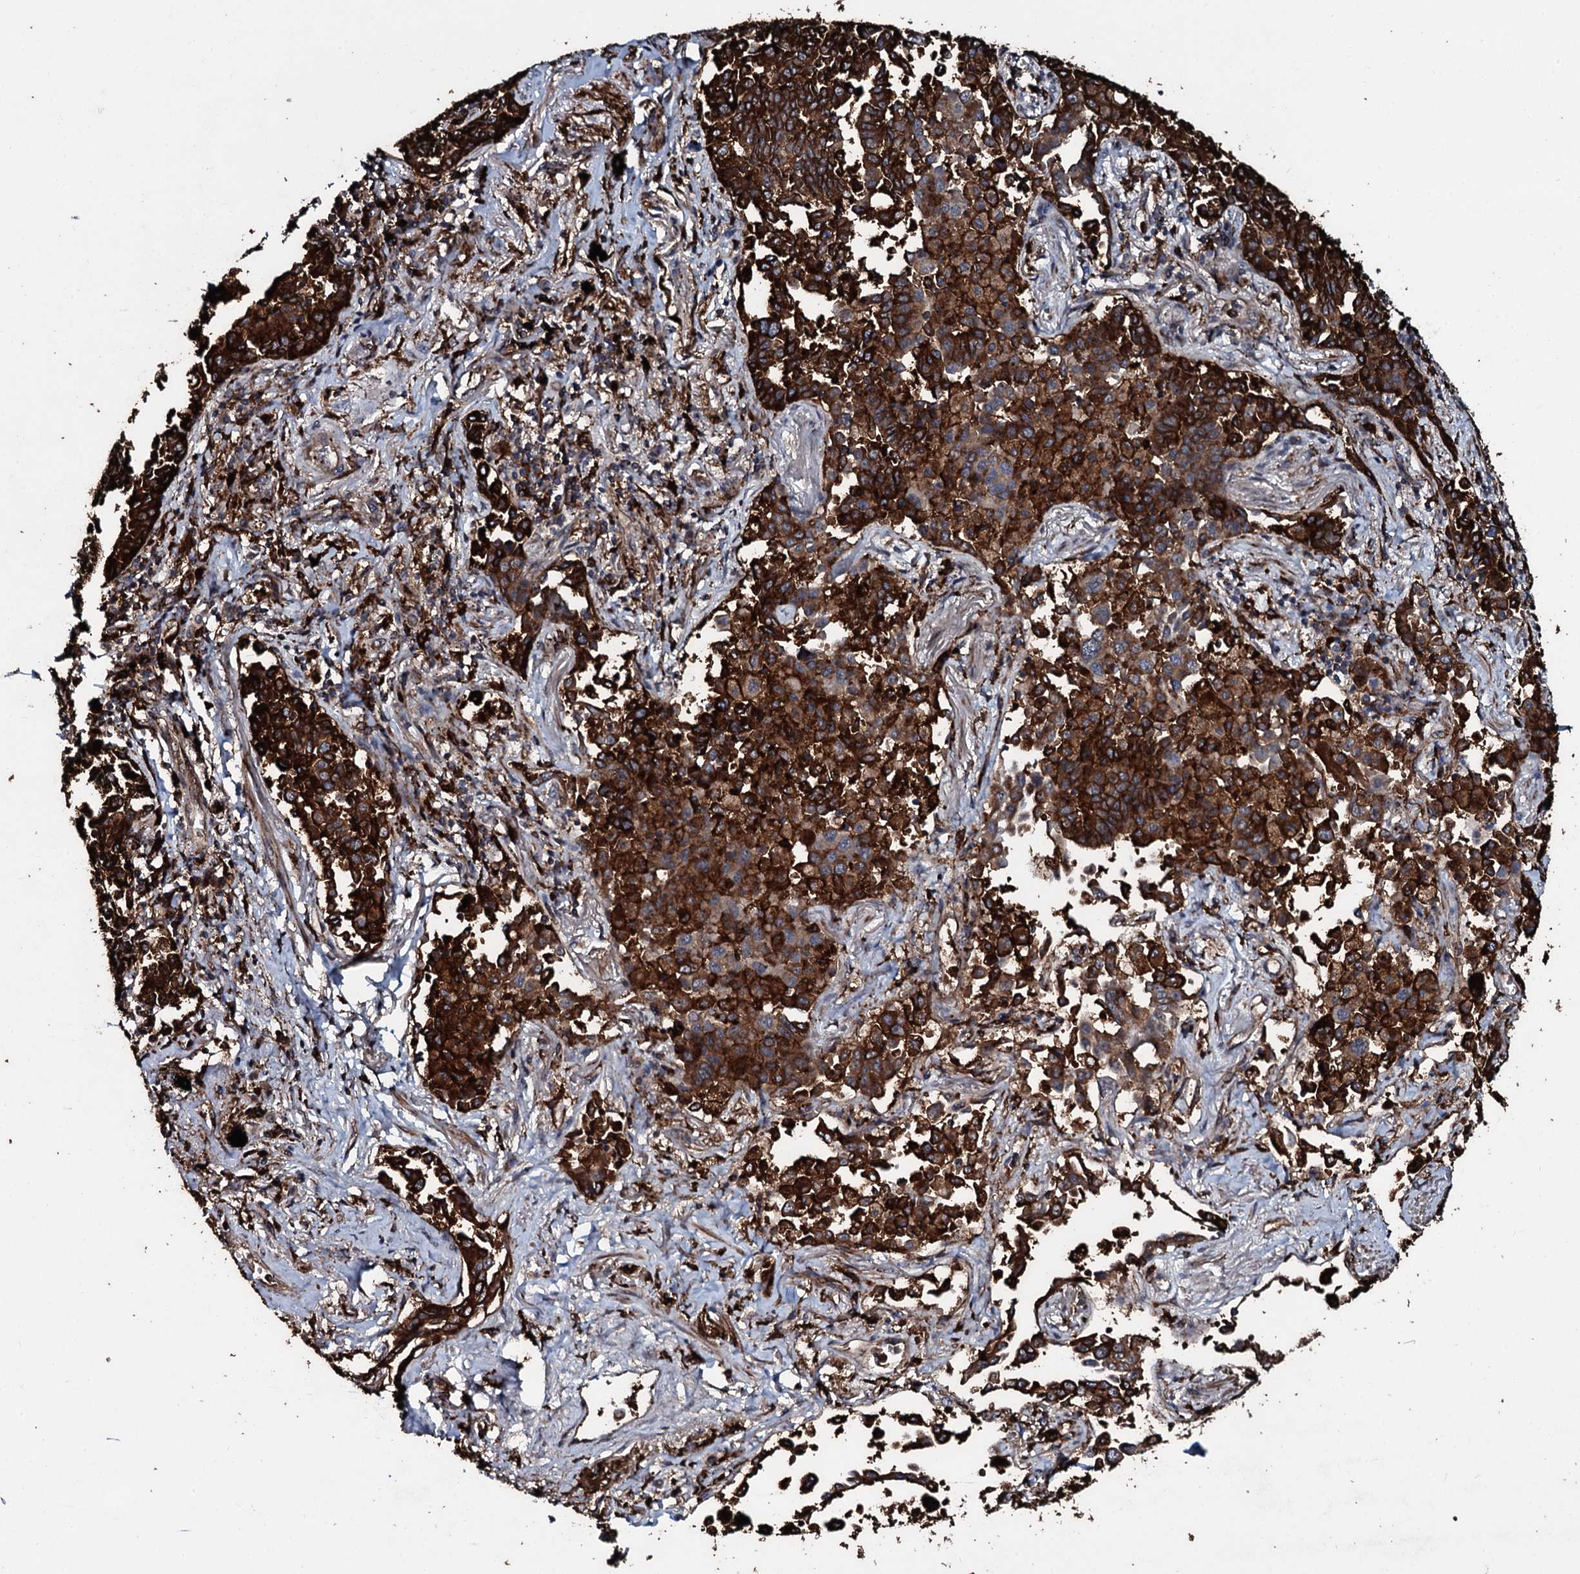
{"staining": {"intensity": "strong", "quantity": ">75%", "location": "cytoplasmic/membranous"}, "tissue": "lung cancer", "cell_type": "Tumor cells", "image_type": "cancer", "snomed": [{"axis": "morphology", "description": "Adenocarcinoma, NOS"}, {"axis": "topography", "description": "Lung"}], "caption": "Immunohistochemical staining of human adenocarcinoma (lung) exhibits high levels of strong cytoplasmic/membranous staining in about >75% of tumor cells.", "gene": "TPGS2", "patient": {"sex": "male", "age": 67}}